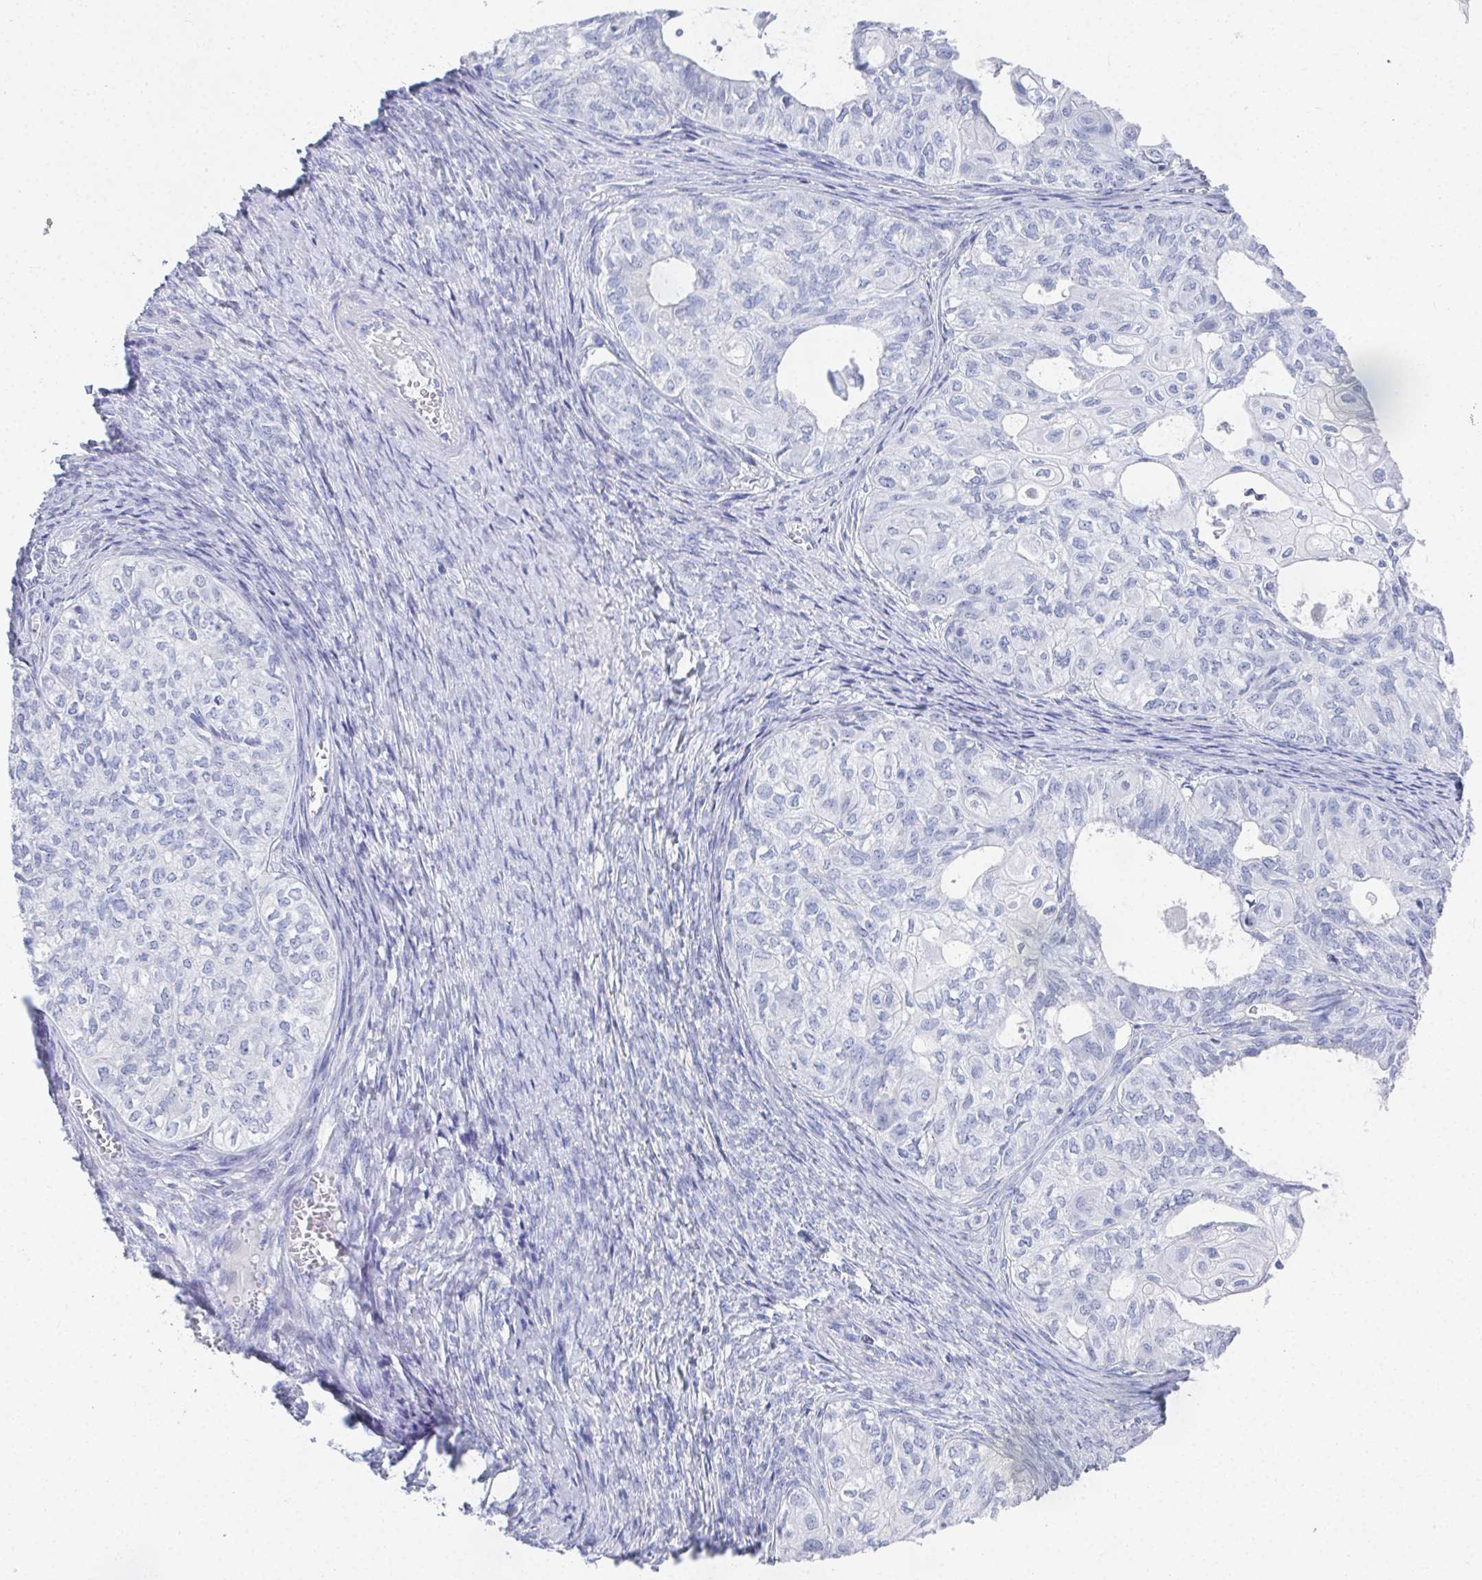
{"staining": {"intensity": "negative", "quantity": "none", "location": "none"}, "tissue": "ovarian cancer", "cell_type": "Tumor cells", "image_type": "cancer", "snomed": [{"axis": "morphology", "description": "Carcinoma, endometroid"}, {"axis": "topography", "description": "Ovary"}], "caption": "This is an immunohistochemistry photomicrograph of human ovarian cancer (endometroid carcinoma). There is no expression in tumor cells.", "gene": "GRIA1", "patient": {"sex": "female", "age": 64}}